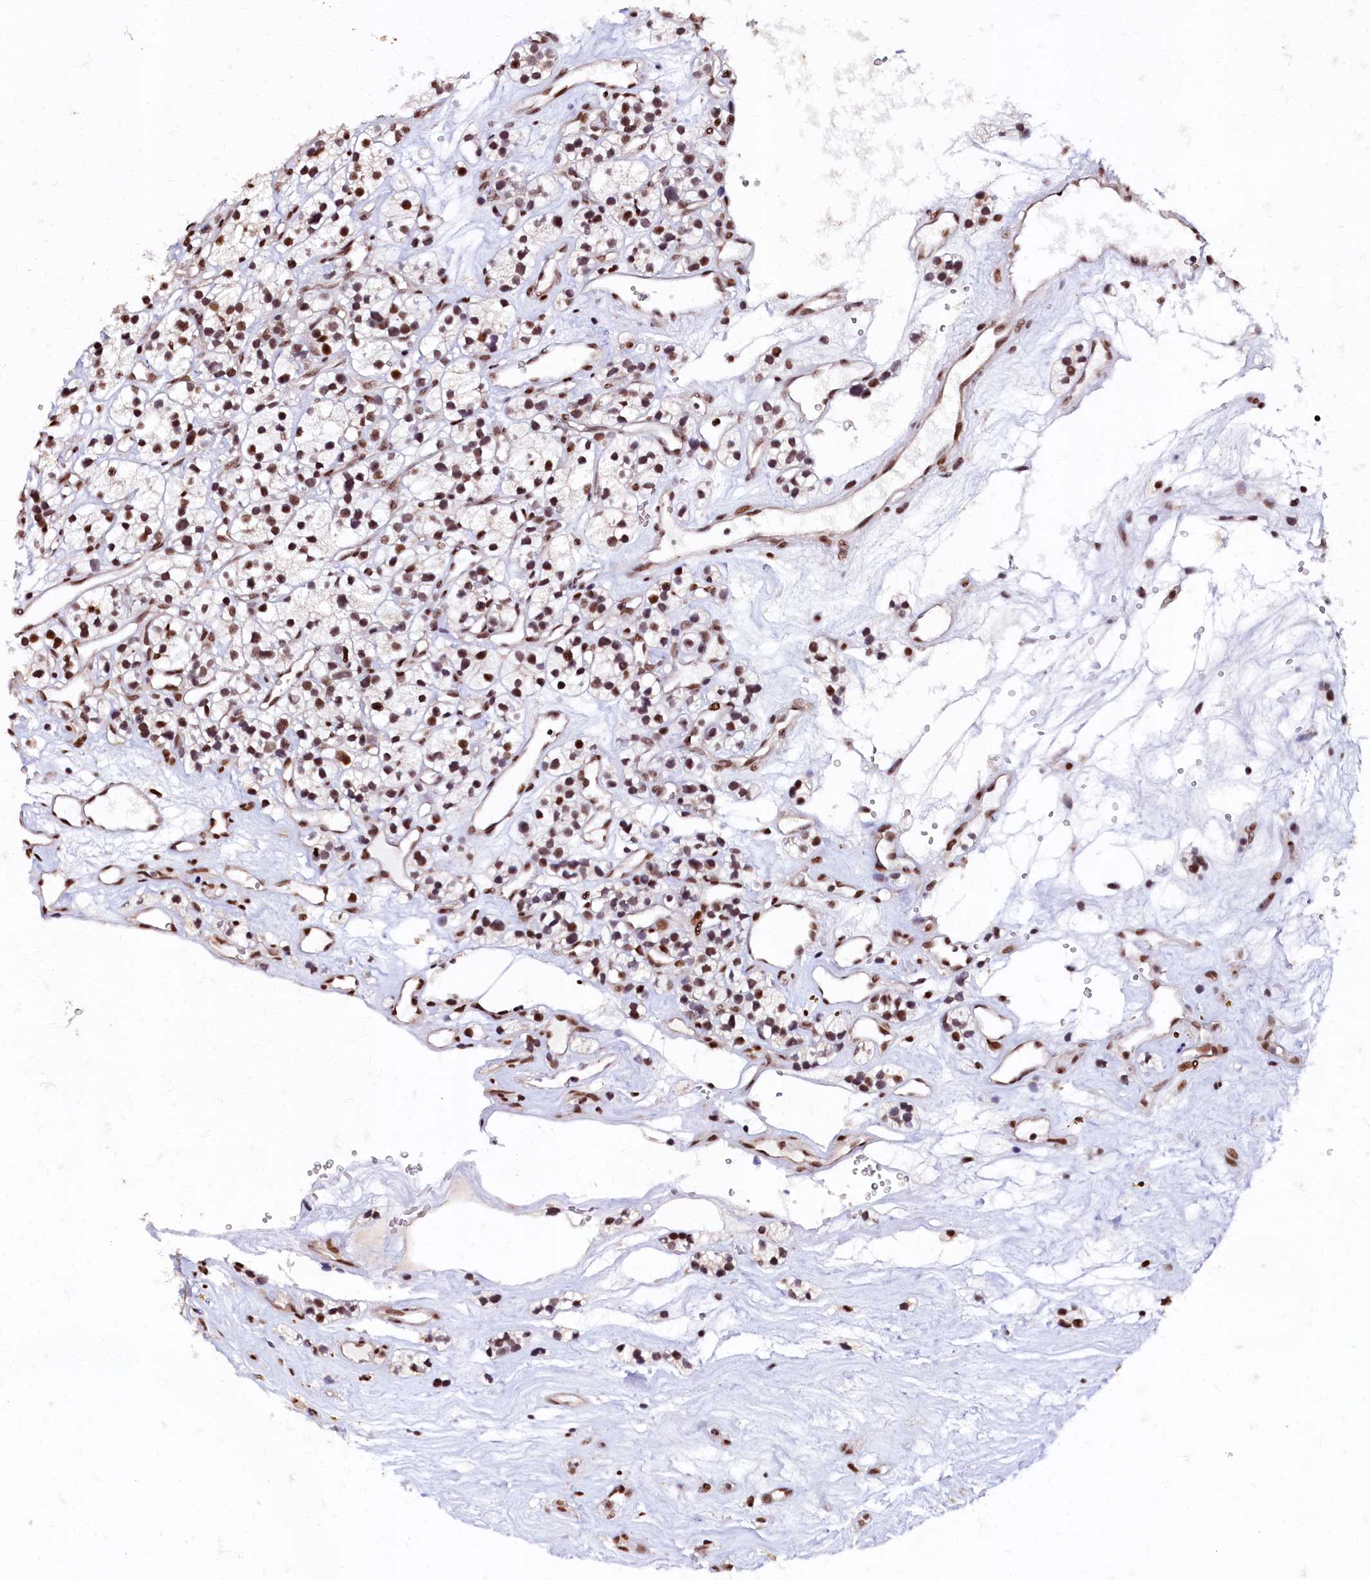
{"staining": {"intensity": "moderate", "quantity": ">75%", "location": "nuclear"}, "tissue": "renal cancer", "cell_type": "Tumor cells", "image_type": "cancer", "snomed": [{"axis": "morphology", "description": "Adenocarcinoma, NOS"}, {"axis": "topography", "description": "Kidney"}], "caption": "There is medium levels of moderate nuclear staining in tumor cells of renal adenocarcinoma, as demonstrated by immunohistochemical staining (brown color).", "gene": "CPSF7", "patient": {"sex": "female", "age": 57}}